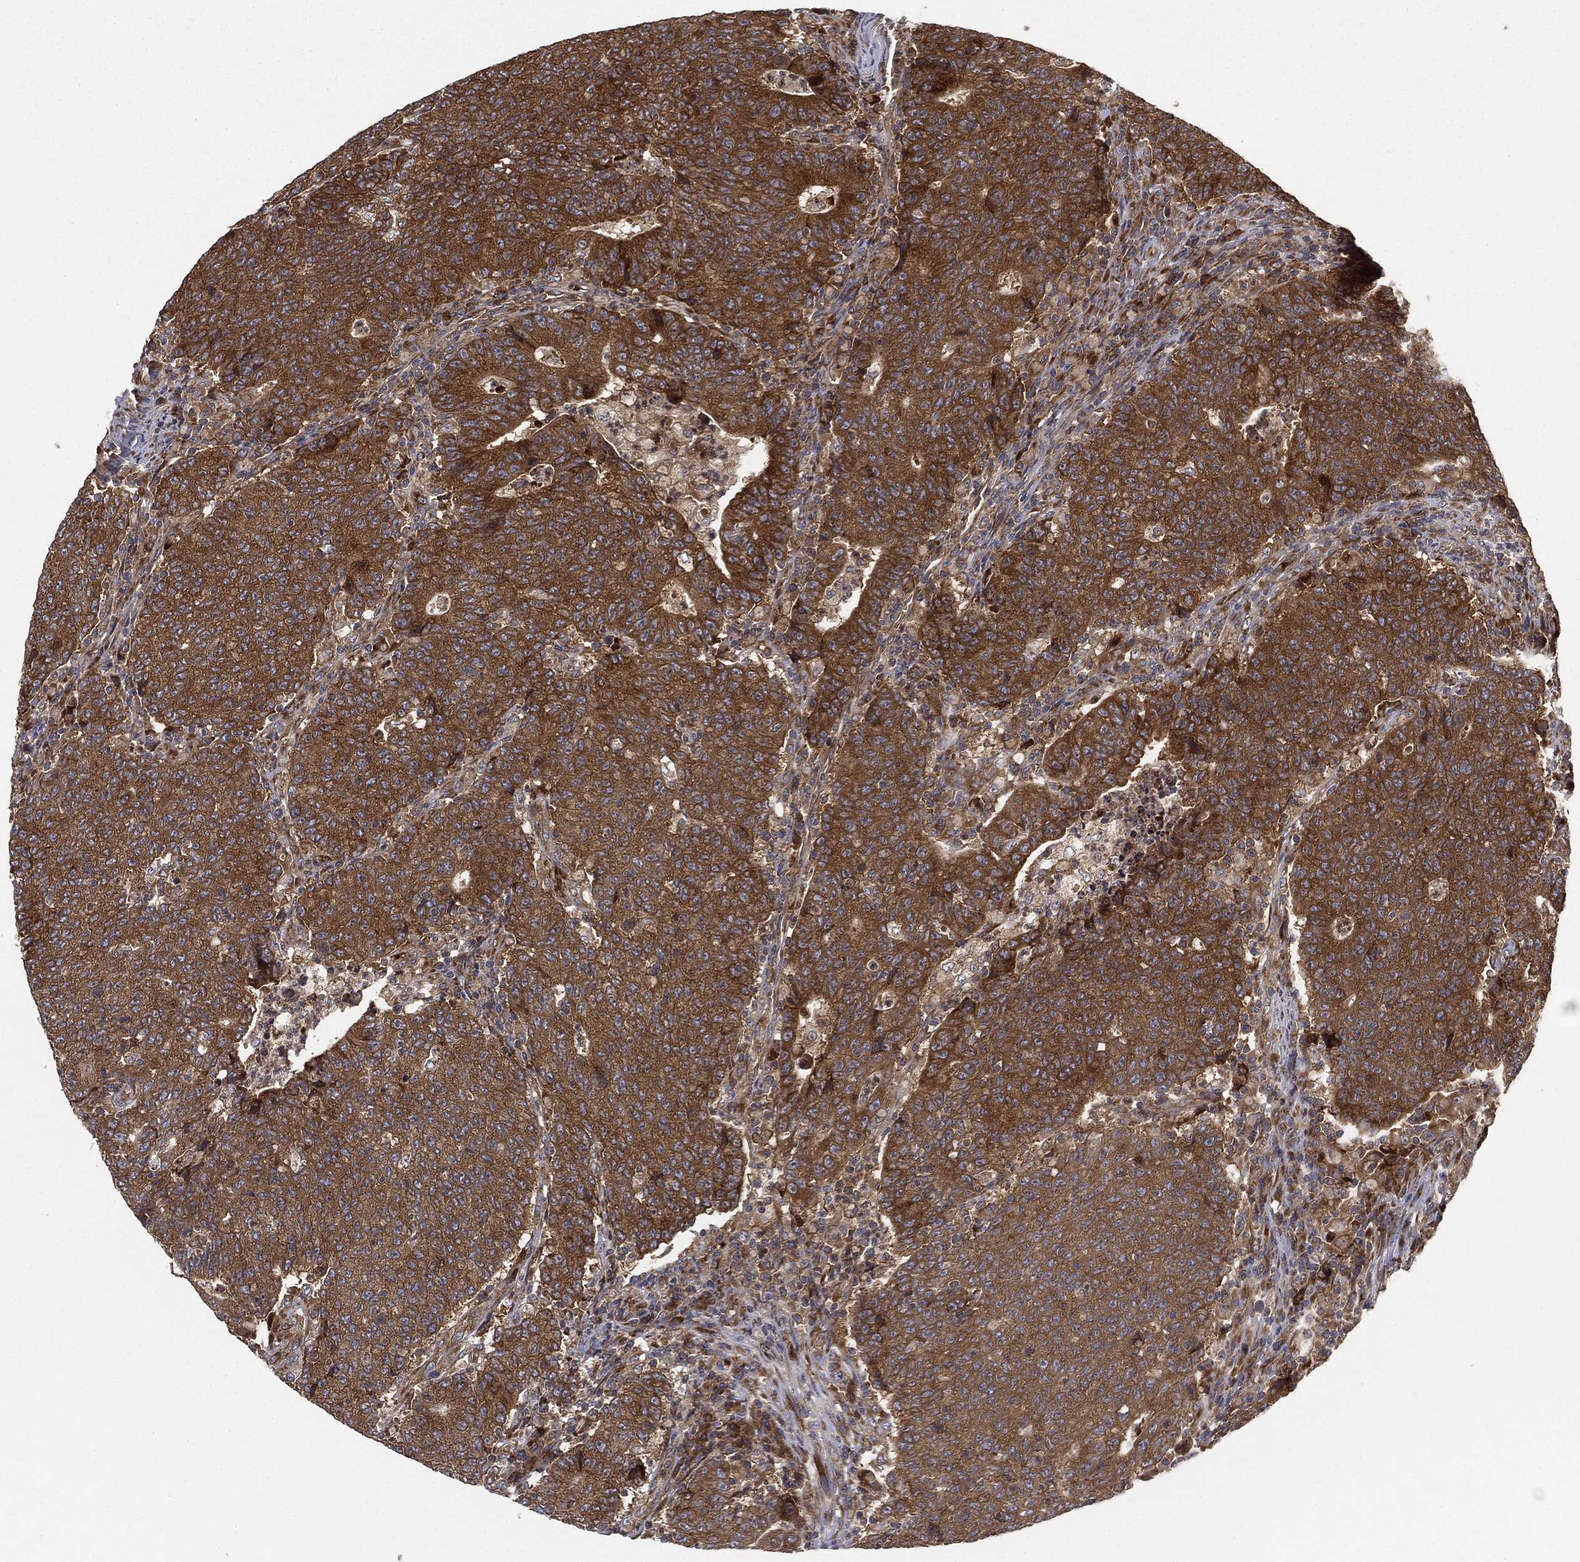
{"staining": {"intensity": "moderate", "quantity": ">75%", "location": "cytoplasmic/membranous"}, "tissue": "colorectal cancer", "cell_type": "Tumor cells", "image_type": "cancer", "snomed": [{"axis": "morphology", "description": "Adenocarcinoma, NOS"}, {"axis": "topography", "description": "Colon"}], "caption": "This is an image of immunohistochemistry staining of colorectal cancer (adenocarcinoma), which shows moderate positivity in the cytoplasmic/membranous of tumor cells.", "gene": "EIF2AK2", "patient": {"sex": "female", "age": 75}}